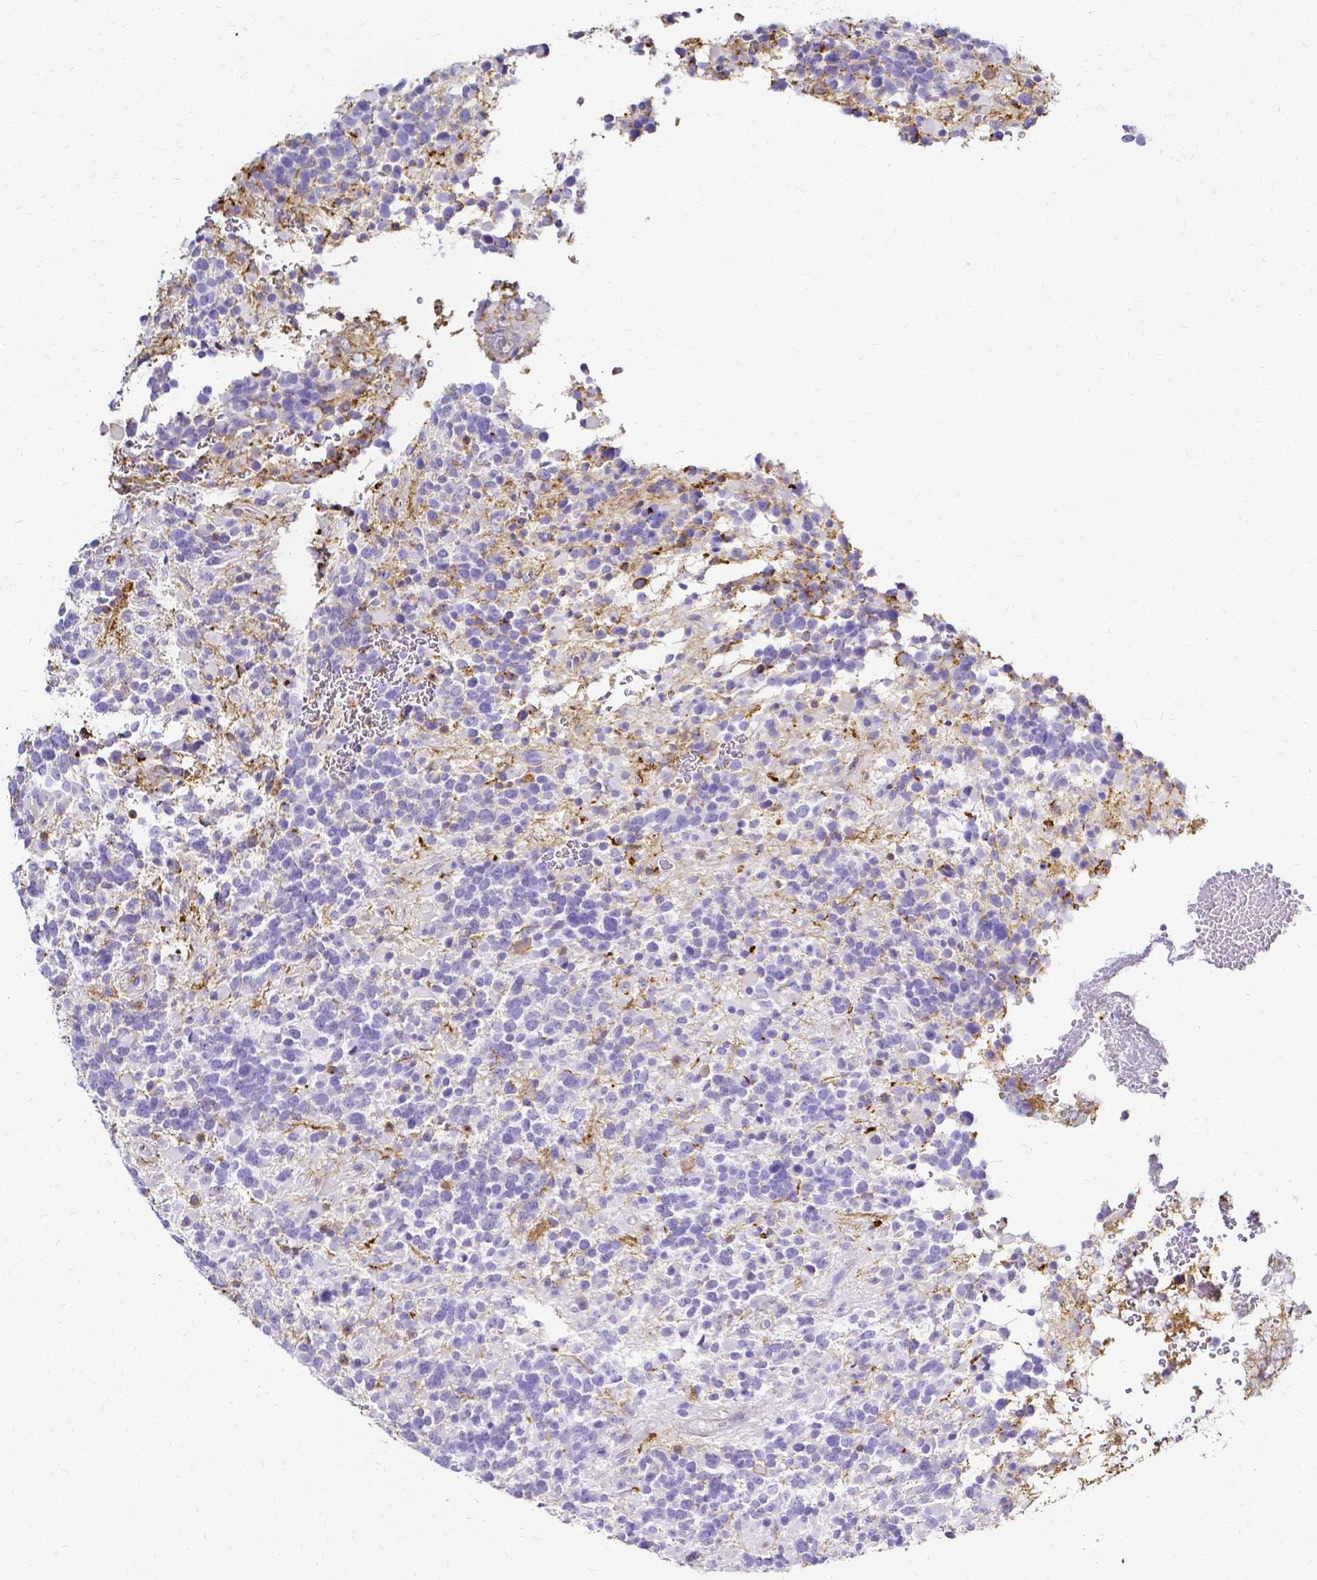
{"staining": {"intensity": "negative", "quantity": "none", "location": "none"}, "tissue": "glioma", "cell_type": "Tumor cells", "image_type": "cancer", "snomed": [{"axis": "morphology", "description": "Glioma, malignant, High grade"}, {"axis": "topography", "description": "Brain"}], "caption": "Tumor cells are negative for brown protein staining in glioma.", "gene": "HSPA12A", "patient": {"sex": "female", "age": 40}}